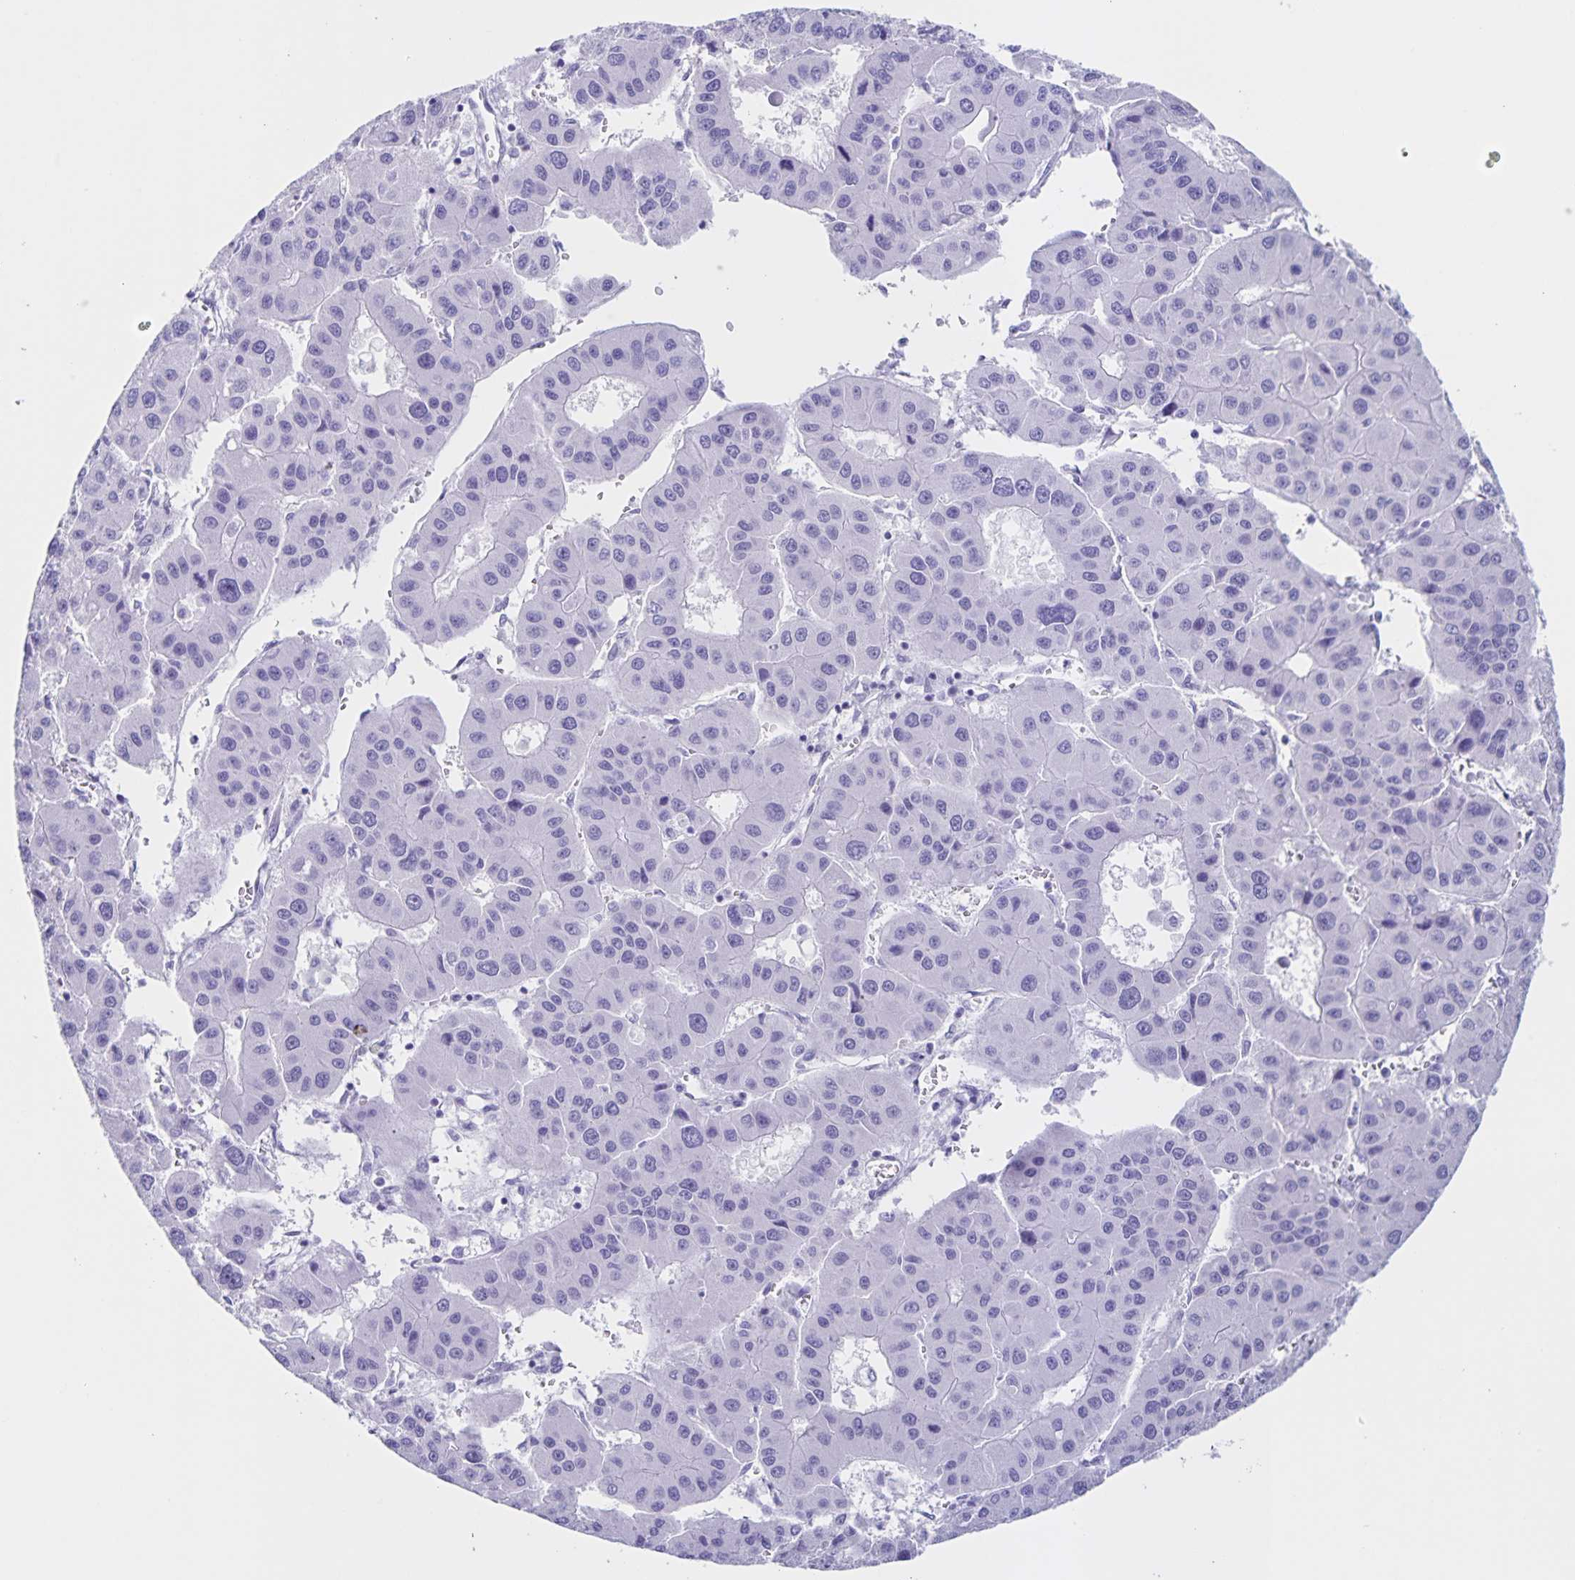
{"staining": {"intensity": "negative", "quantity": "none", "location": "none"}, "tissue": "liver cancer", "cell_type": "Tumor cells", "image_type": "cancer", "snomed": [{"axis": "morphology", "description": "Carcinoma, Hepatocellular, NOS"}, {"axis": "topography", "description": "Liver"}], "caption": "The immunohistochemistry (IHC) histopathology image has no significant positivity in tumor cells of liver cancer tissue.", "gene": "C12orf56", "patient": {"sex": "male", "age": 73}}